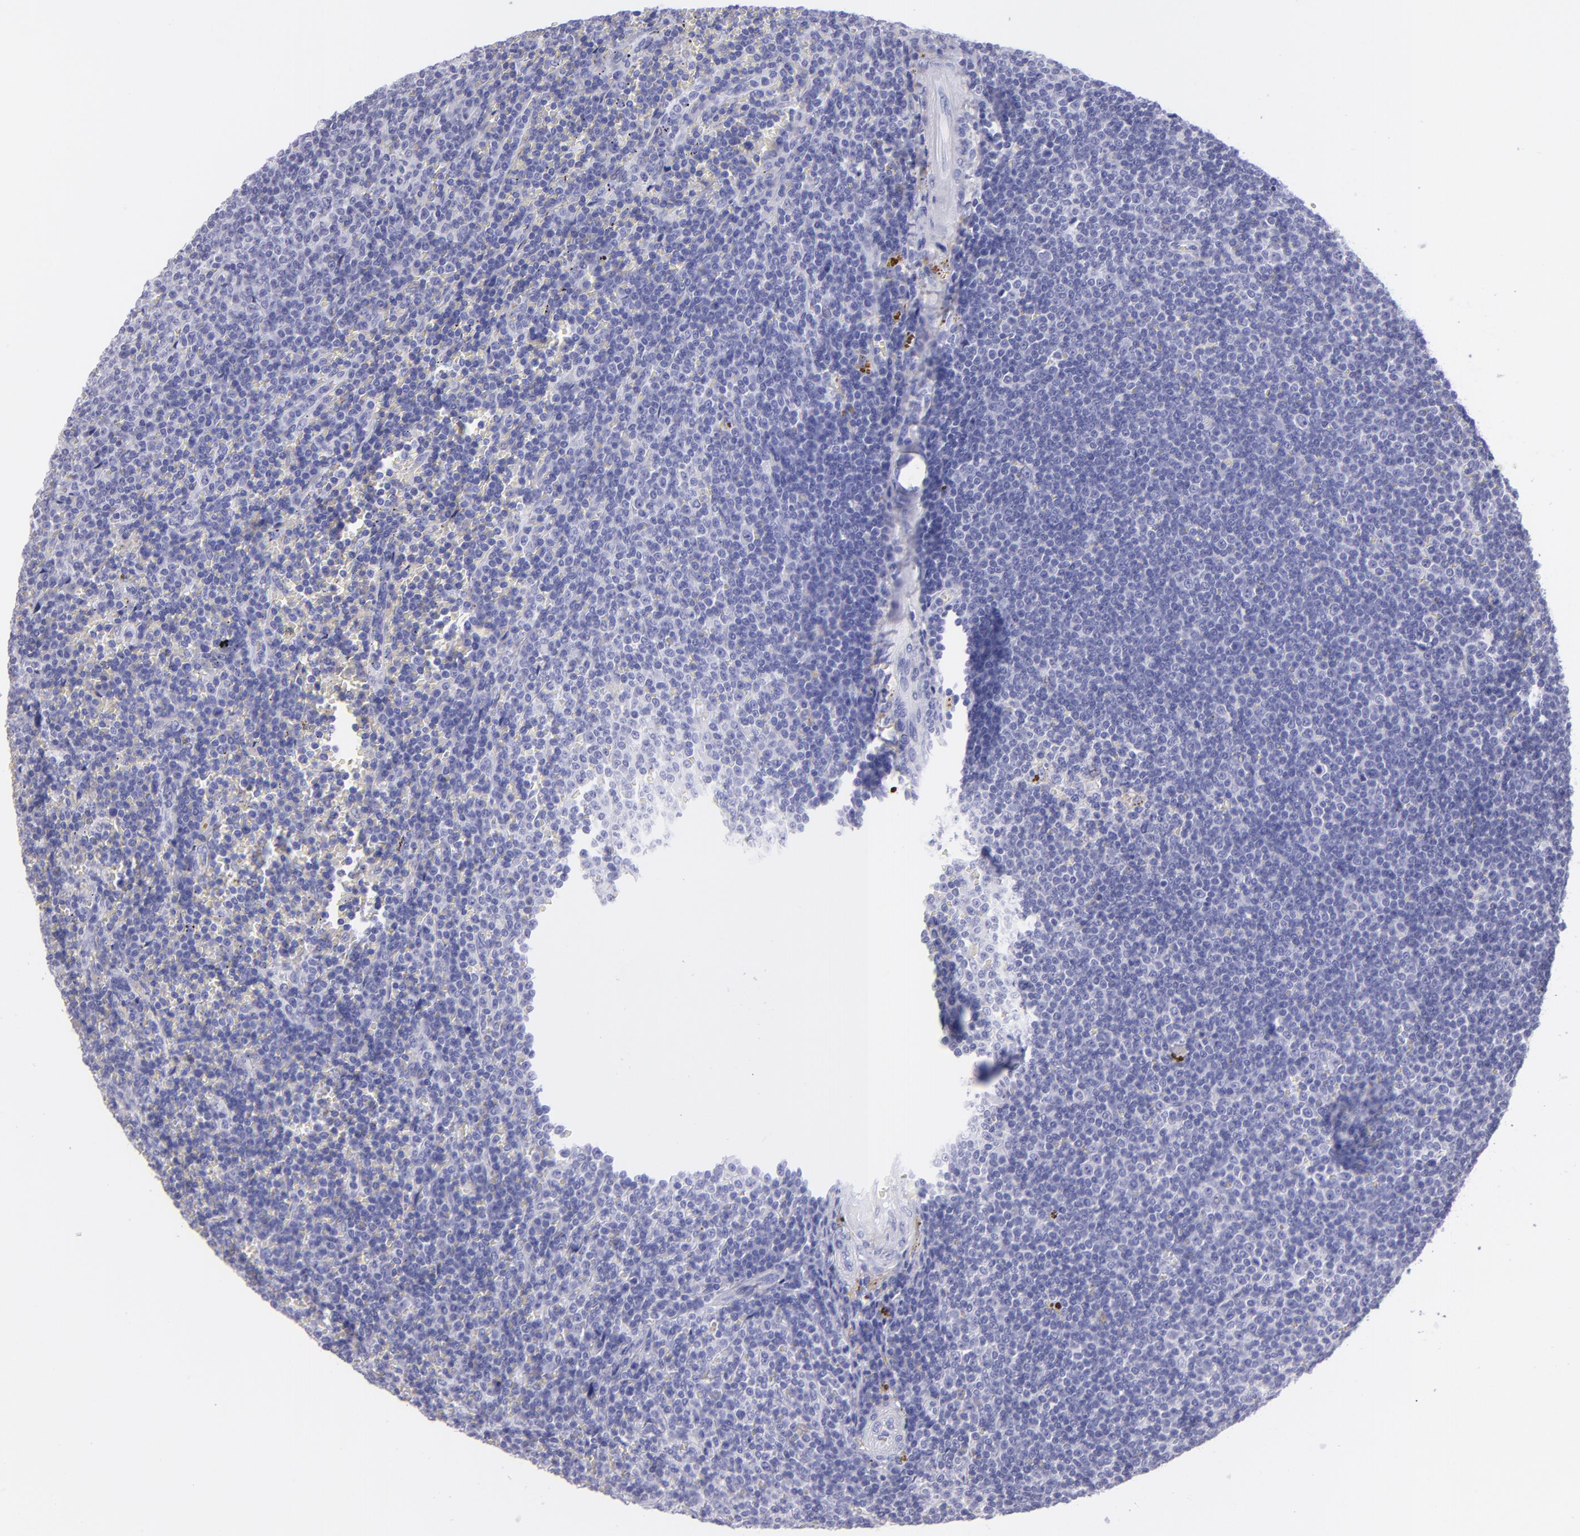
{"staining": {"intensity": "negative", "quantity": "none", "location": "none"}, "tissue": "lymphoma", "cell_type": "Tumor cells", "image_type": "cancer", "snomed": [{"axis": "morphology", "description": "Malignant lymphoma, non-Hodgkin's type, Low grade"}, {"axis": "topography", "description": "Spleen"}], "caption": "Immunohistochemistry (IHC) photomicrograph of lymphoma stained for a protein (brown), which displays no staining in tumor cells. (Brightfield microscopy of DAB (3,3'-diaminobenzidine) immunohistochemistry (IHC) at high magnification).", "gene": "SLC1A2", "patient": {"sex": "male", "age": 80}}